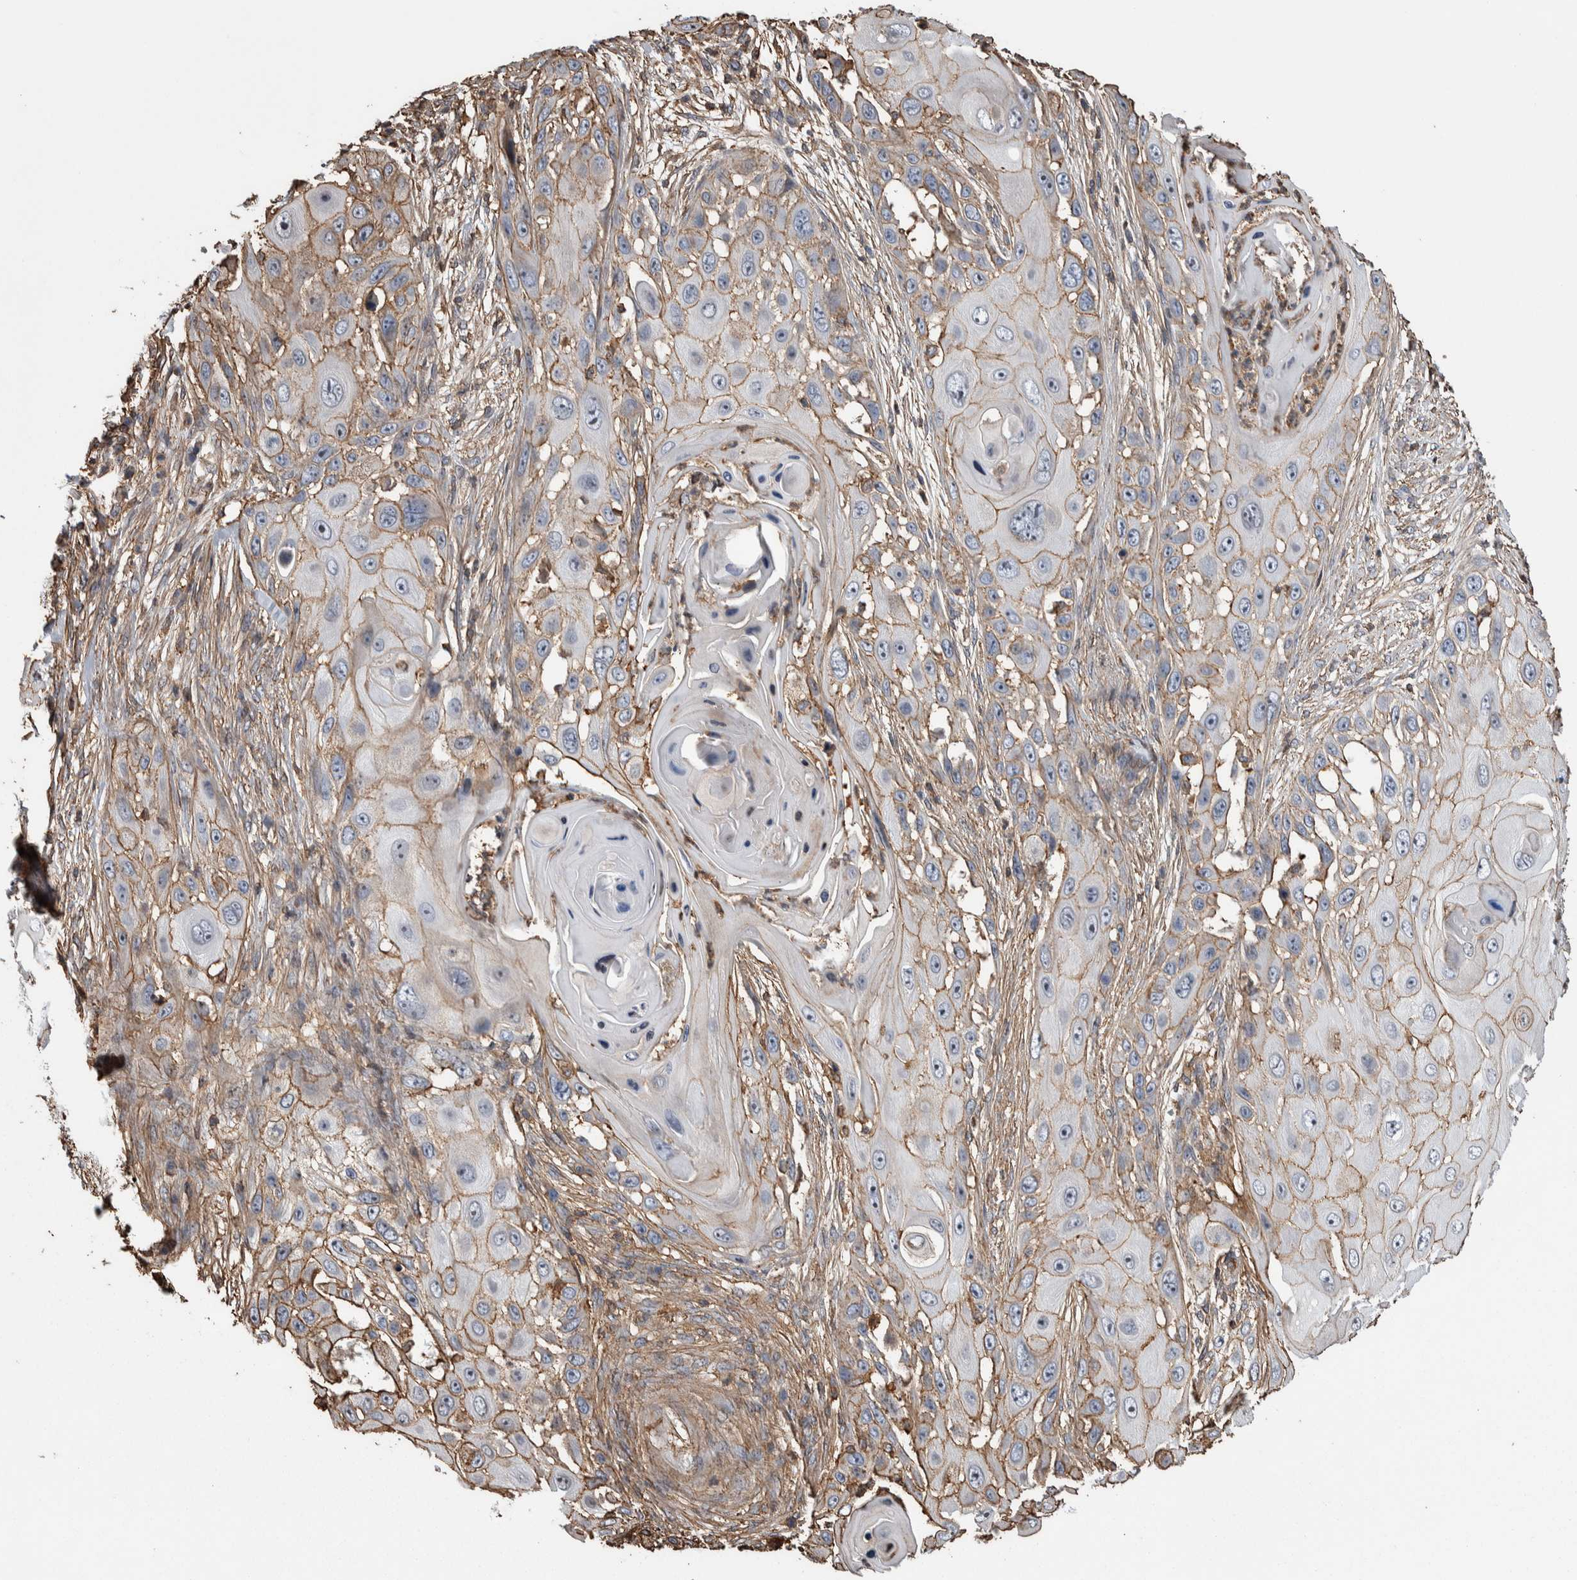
{"staining": {"intensity": "weak", "quantity": ">75%", "location": "cytoplasmic/membranous"}, "tissue": "skin cancer", "cell_type": "Tumor cells", "image_type": "cancer", "snomed": [{"axis": "morphology", "description": "Squamous cell carcinoma, NOS"}, {"axis": "topography", "description": "Skin"}], "caption": "Tumor cells exhibit low levels of weak cytoplasmic/membranous staining in about >75% of cells in squamous cell carcinoma (skin).", "gene": "ENPP2", "patient": {"sex": "female", "age": 44}}